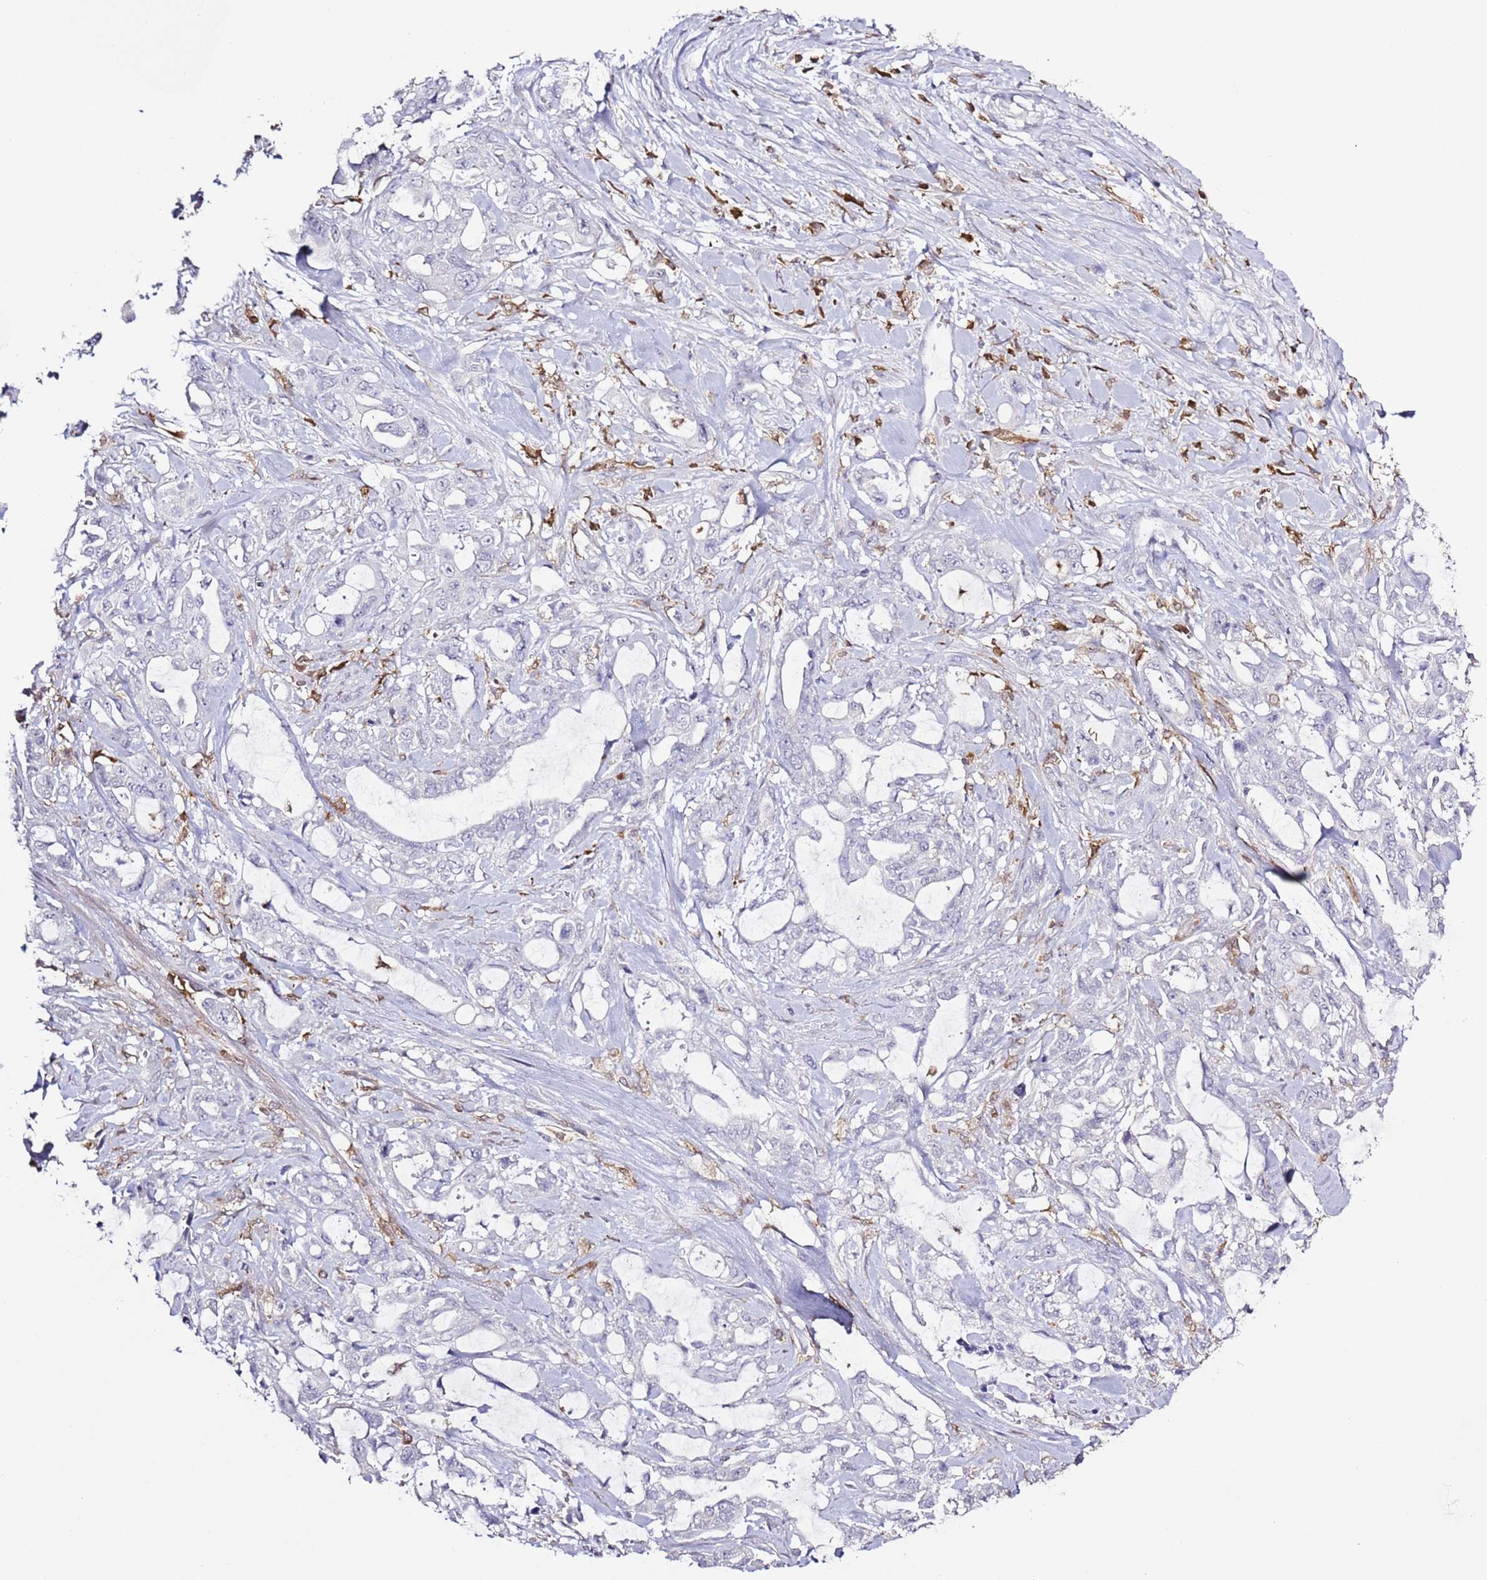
{"staining": {"intensity": "negative", "quantity": "none", "location": "none"}, "tissue": "pancreatic cancer", "cell_type": "Tumor cells", "image_type": "cancer", "snomed": [{"axis": "morphology", "description": "Adenocarcinoma, NOS"}, {"axis": "topography", "description": "Pancreas"}], "caption": "Pancreatic cancer (adenocarcinoma) was stained to show a protein in brown. There is no significant expression in tumor cells. (DAB immunohistochemistry, high magnification).", "gene": "LPXN", "patient": {"sex": "female", "age": 61}}